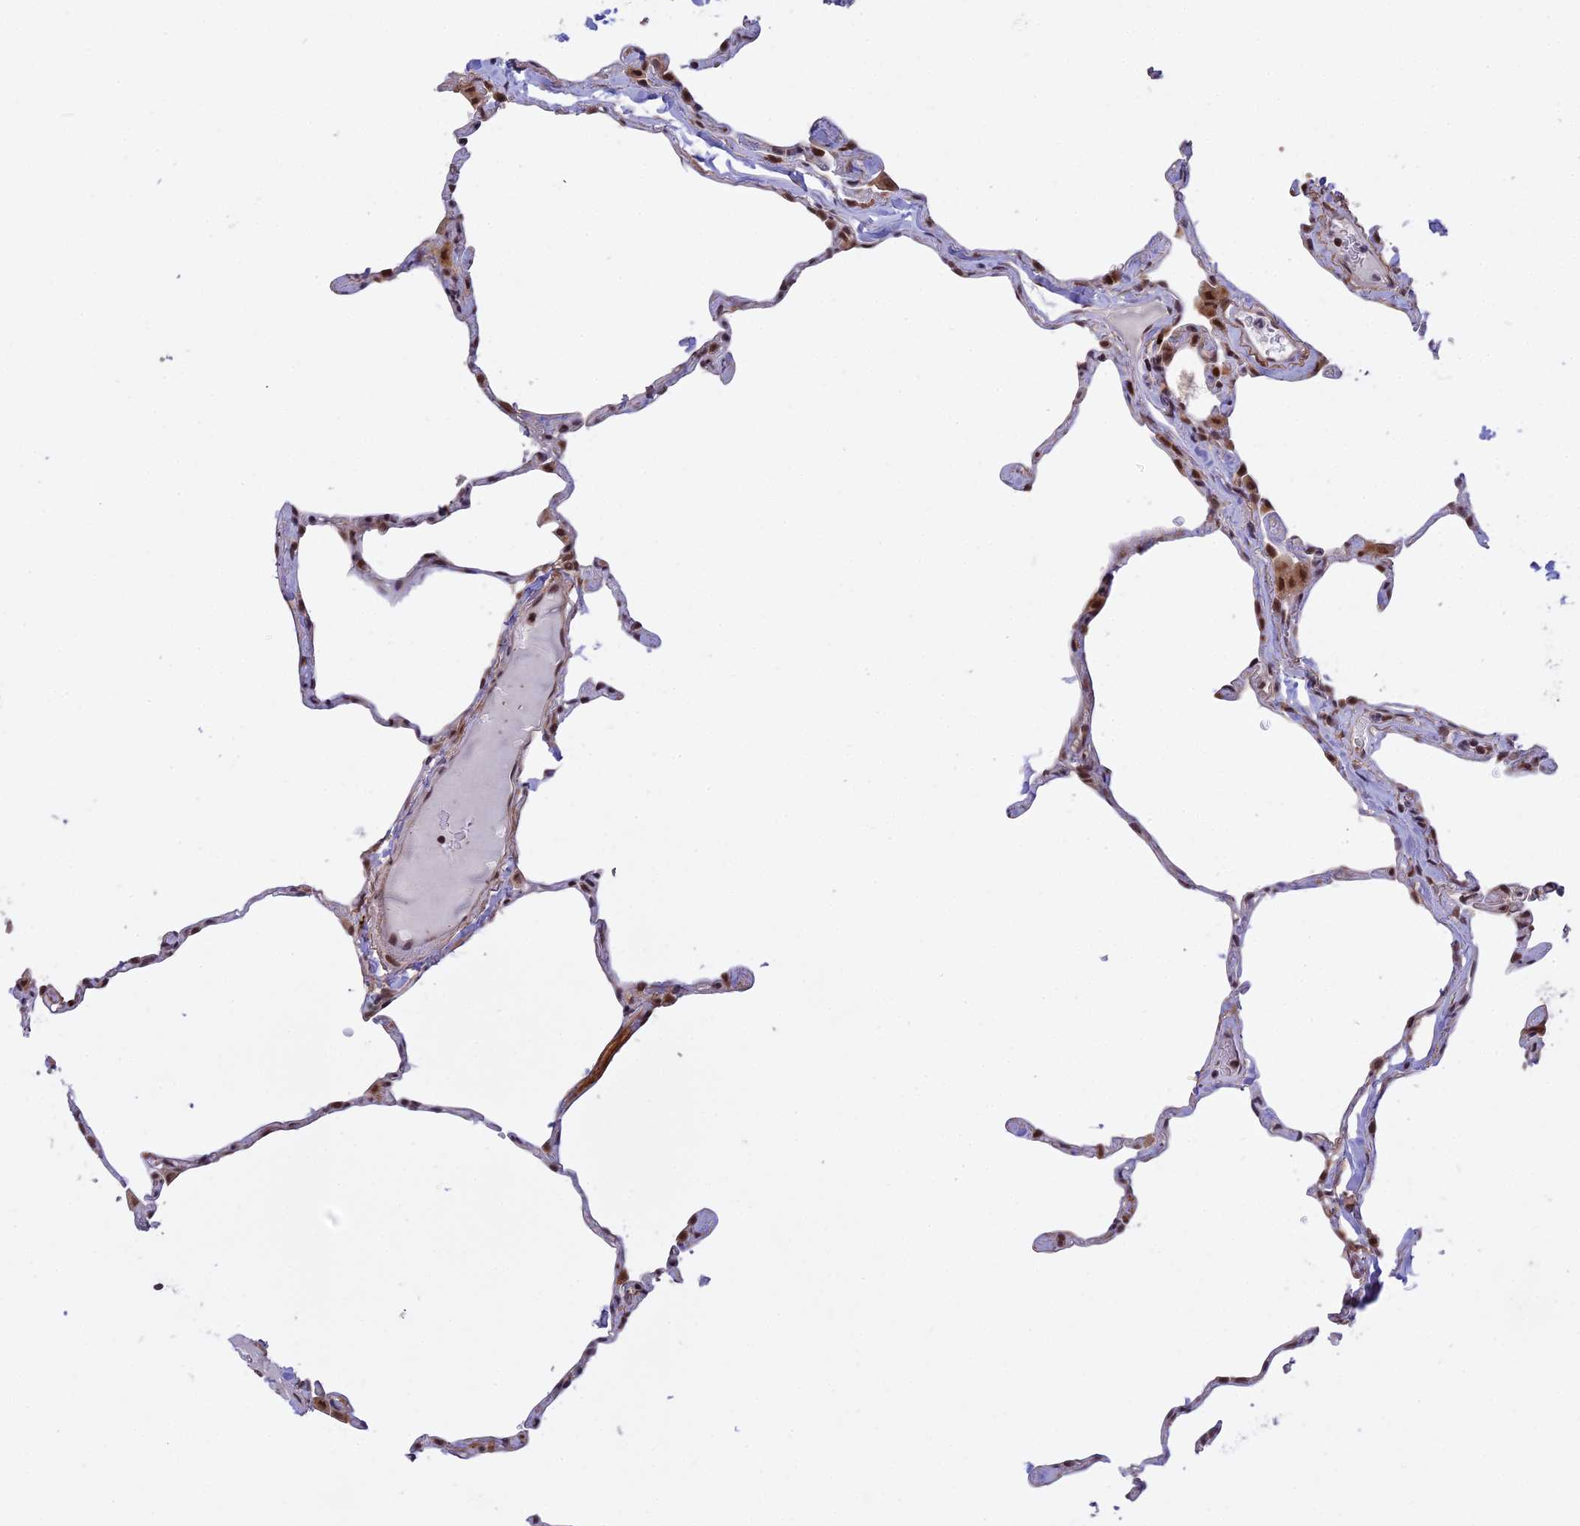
{"staining": {"intensity": "moderate", "quantity": "25%-75%", "location": "nuclear"}, "tissue": "lung", "cell_type": "Alveolar cells", "image_type": "normal", "snomed": [{"axis": "morphology", "description": "Normal tissue, NOS"}, {"axis": "topography", "description": "Lung"}], "caption": "Protein expression analysis of unremarkable human lung reveals moderate nuclear staining in approximately 25%-75% of alveolar cells.", "gene": "POLR2C", "patient": {"sex": "male", "age": 65}}